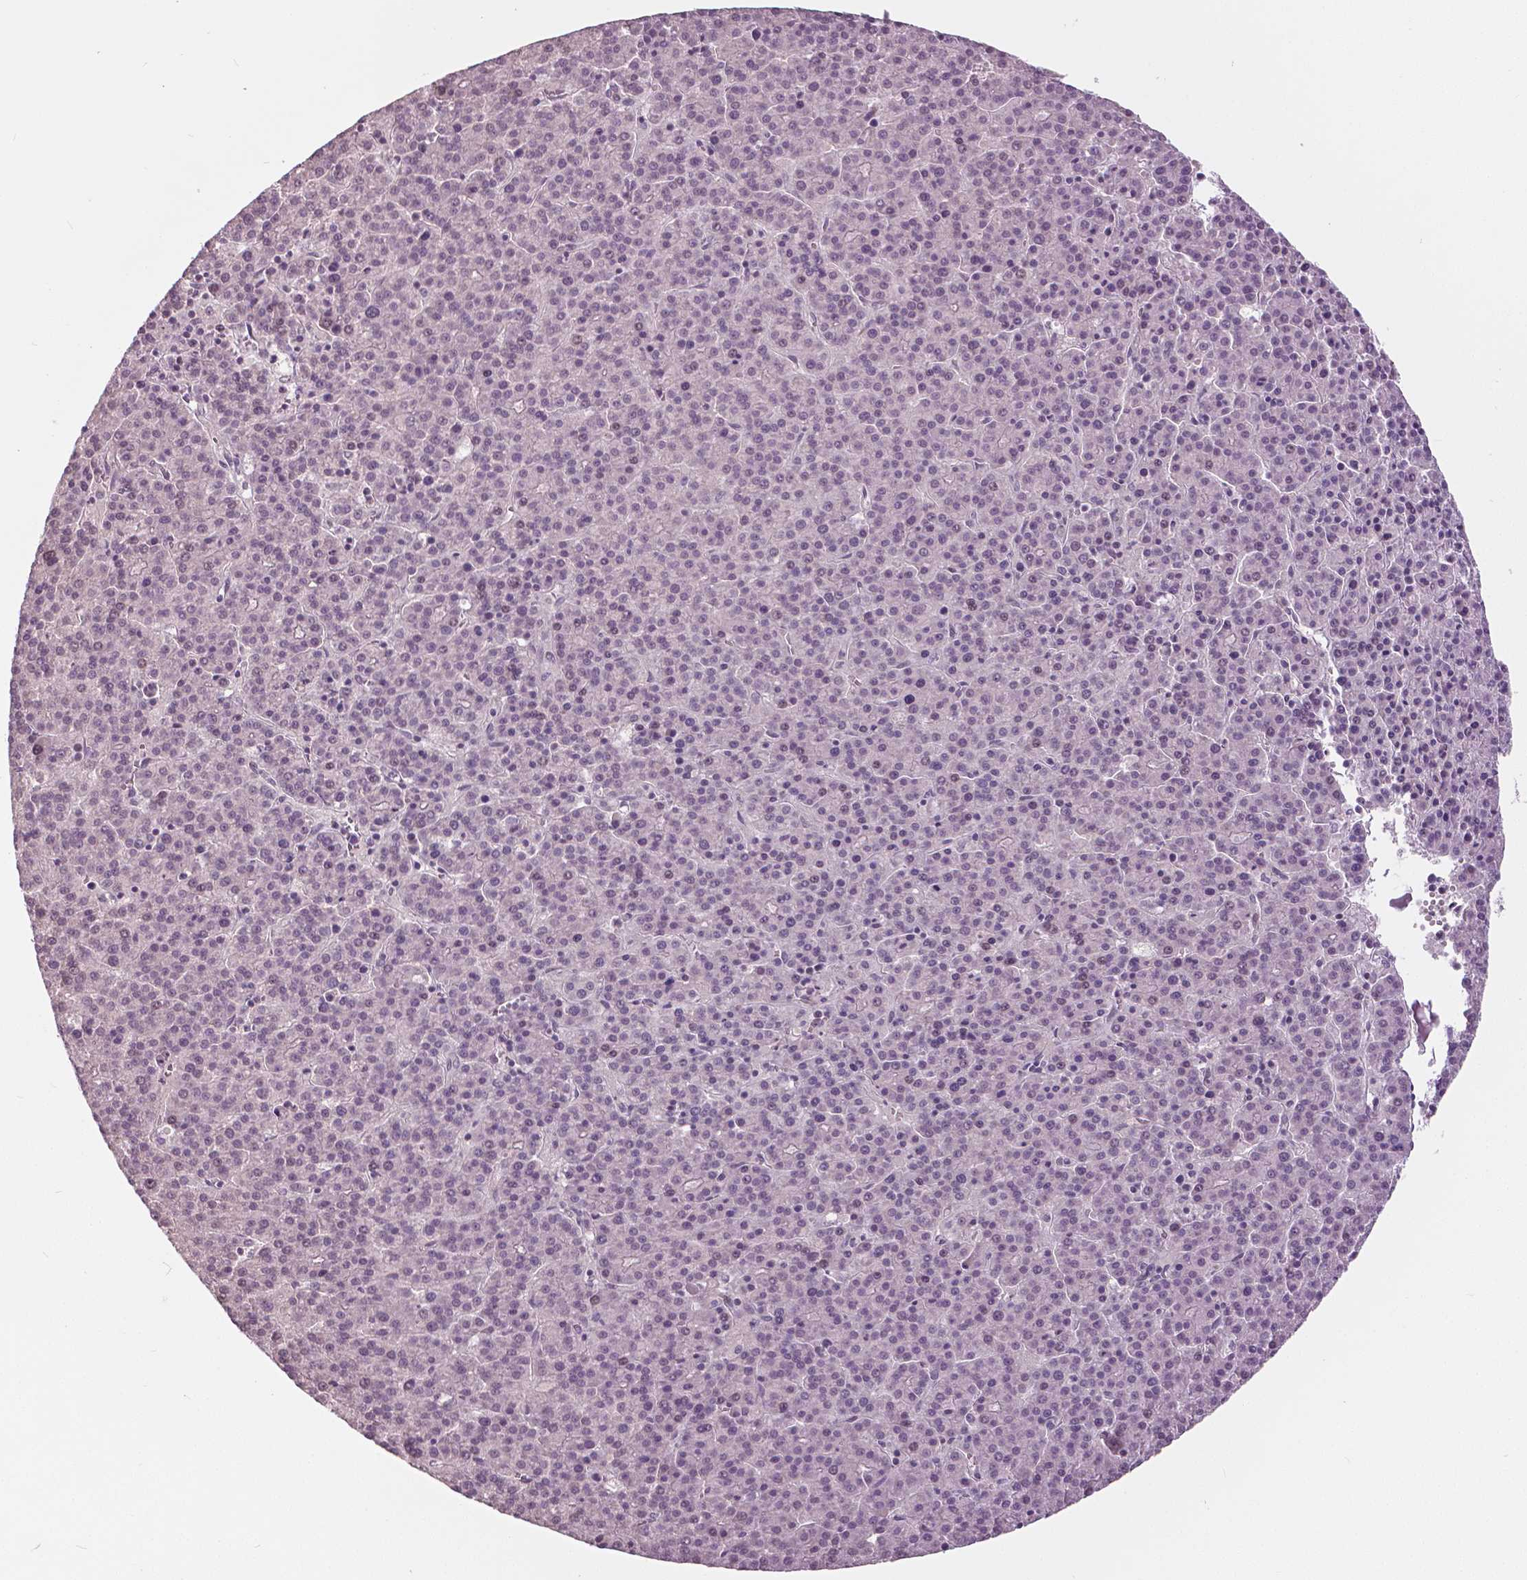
{"staining": {"intensity": "negative", "quantity": "none", "location": "none"}, "tissue": "liver cancer", "cell_type": "Tumor cells", "image_type": "cancer", "snomed": [{"axis": "morphology", "description": "Carcinoma, Hepatocellular, NOS"}, {"axis": "topography", "description": "Liver"}], "caption": "Immunohistochemistry (IHC) histopathology image of liver cancer stained for a protein (brown), which exhibits no staining in tumor cells.", "gene": "NANOG", "patient": {"sex": "female", "age": 58}}